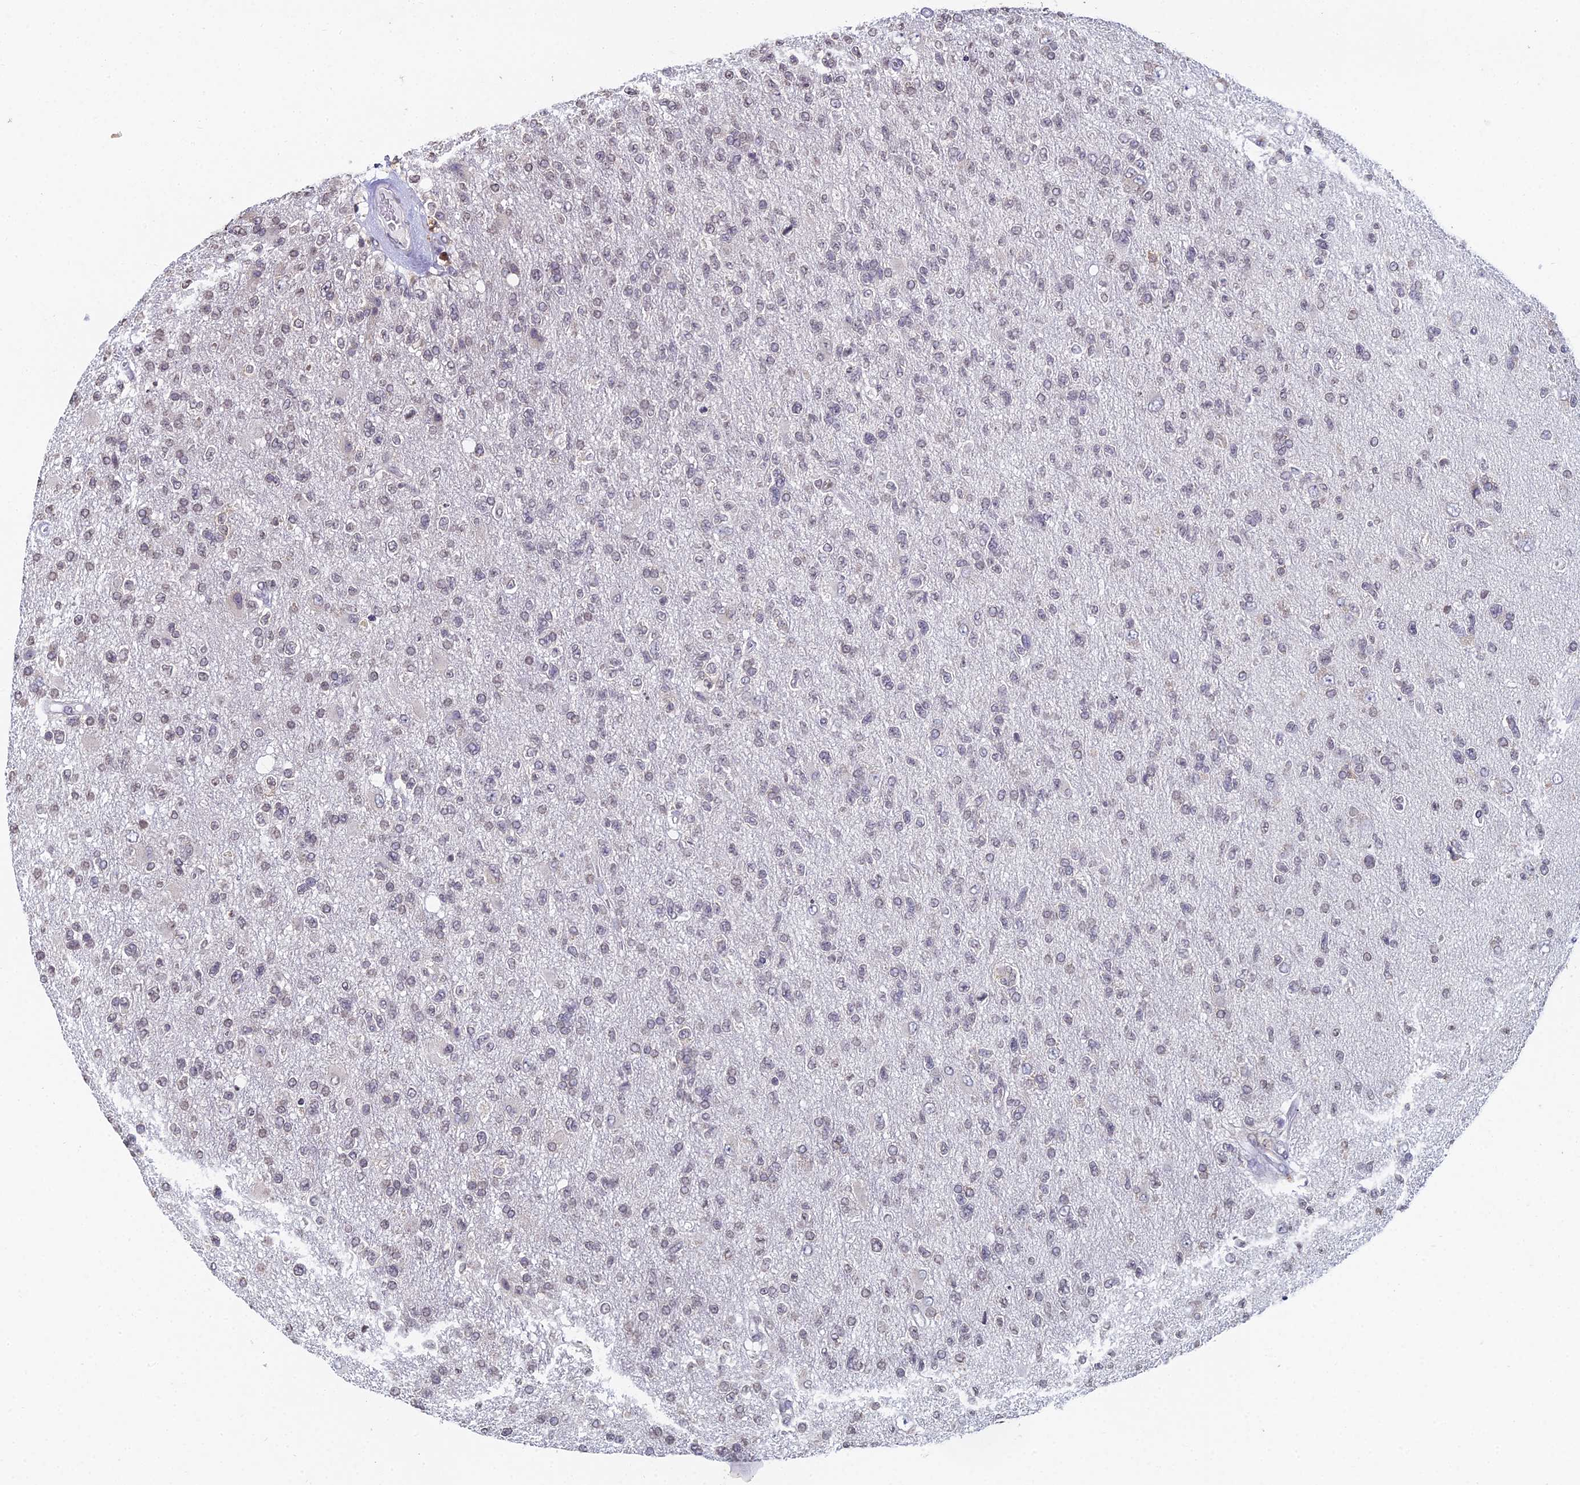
{"staining": {"intensity": "negative", "quantity": "none", "location": "none"}, "tissue": "glioma", "cell_type": "Tumor cells", "image_type": "cancer", "snomed": [{"axis": "morphology", "description": "Glioma, malignant, High grade"}, {"axis": "topography", "description": "Brain"}], "caption": "Tumor cells show no significant protein expression in high-grade glioma (malignant).", "gene": "PRR22", "patient": {"sex": "male", "age": 56}}